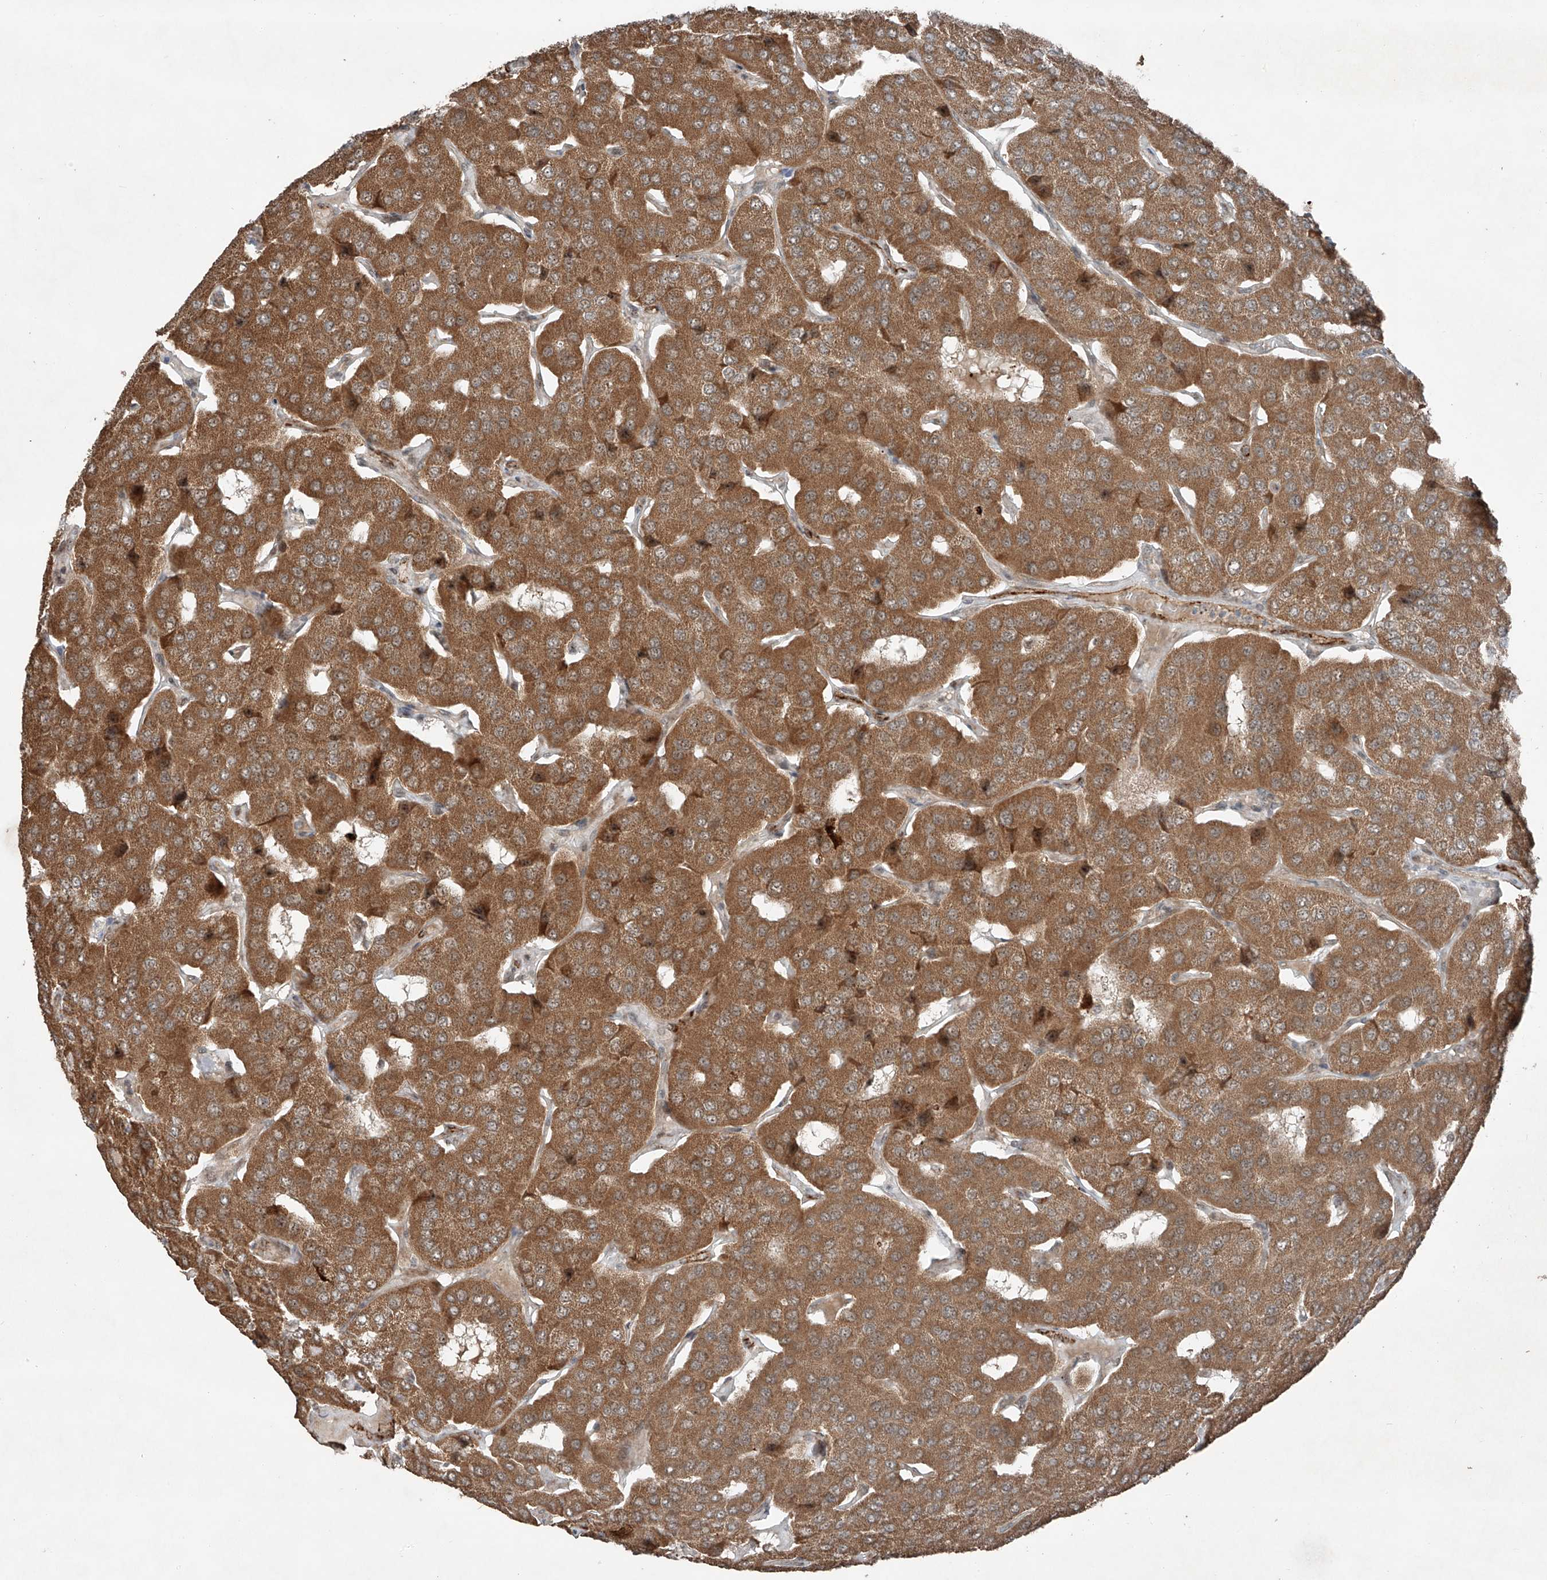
{"staining": {"intensity": "moderate", "quantity": ">75%", "location": "cytoplasmic/membranous"}, "tissue": "parathyroid gland", "cell_type": "Glandular cells", "image_type": "normal", "snomed": [{"axis": "morphology", "description": "Normal tissue, NOS"}, {"axis": "morphology", "description": "Adenoma, NOS"}, {"axis": "topography", "description": "Parathyroid gland"}], "caption": "Protein expression analysis of unremarkable parathyroid gland reveals moderate cytoplasmic/membranous staining in approximately >75% of glandular cells. (Brightfield microscopy of DAB IHC at high magnification).", "gene": "ZNF620", "patient": {"sex": "female", "age": 86}}